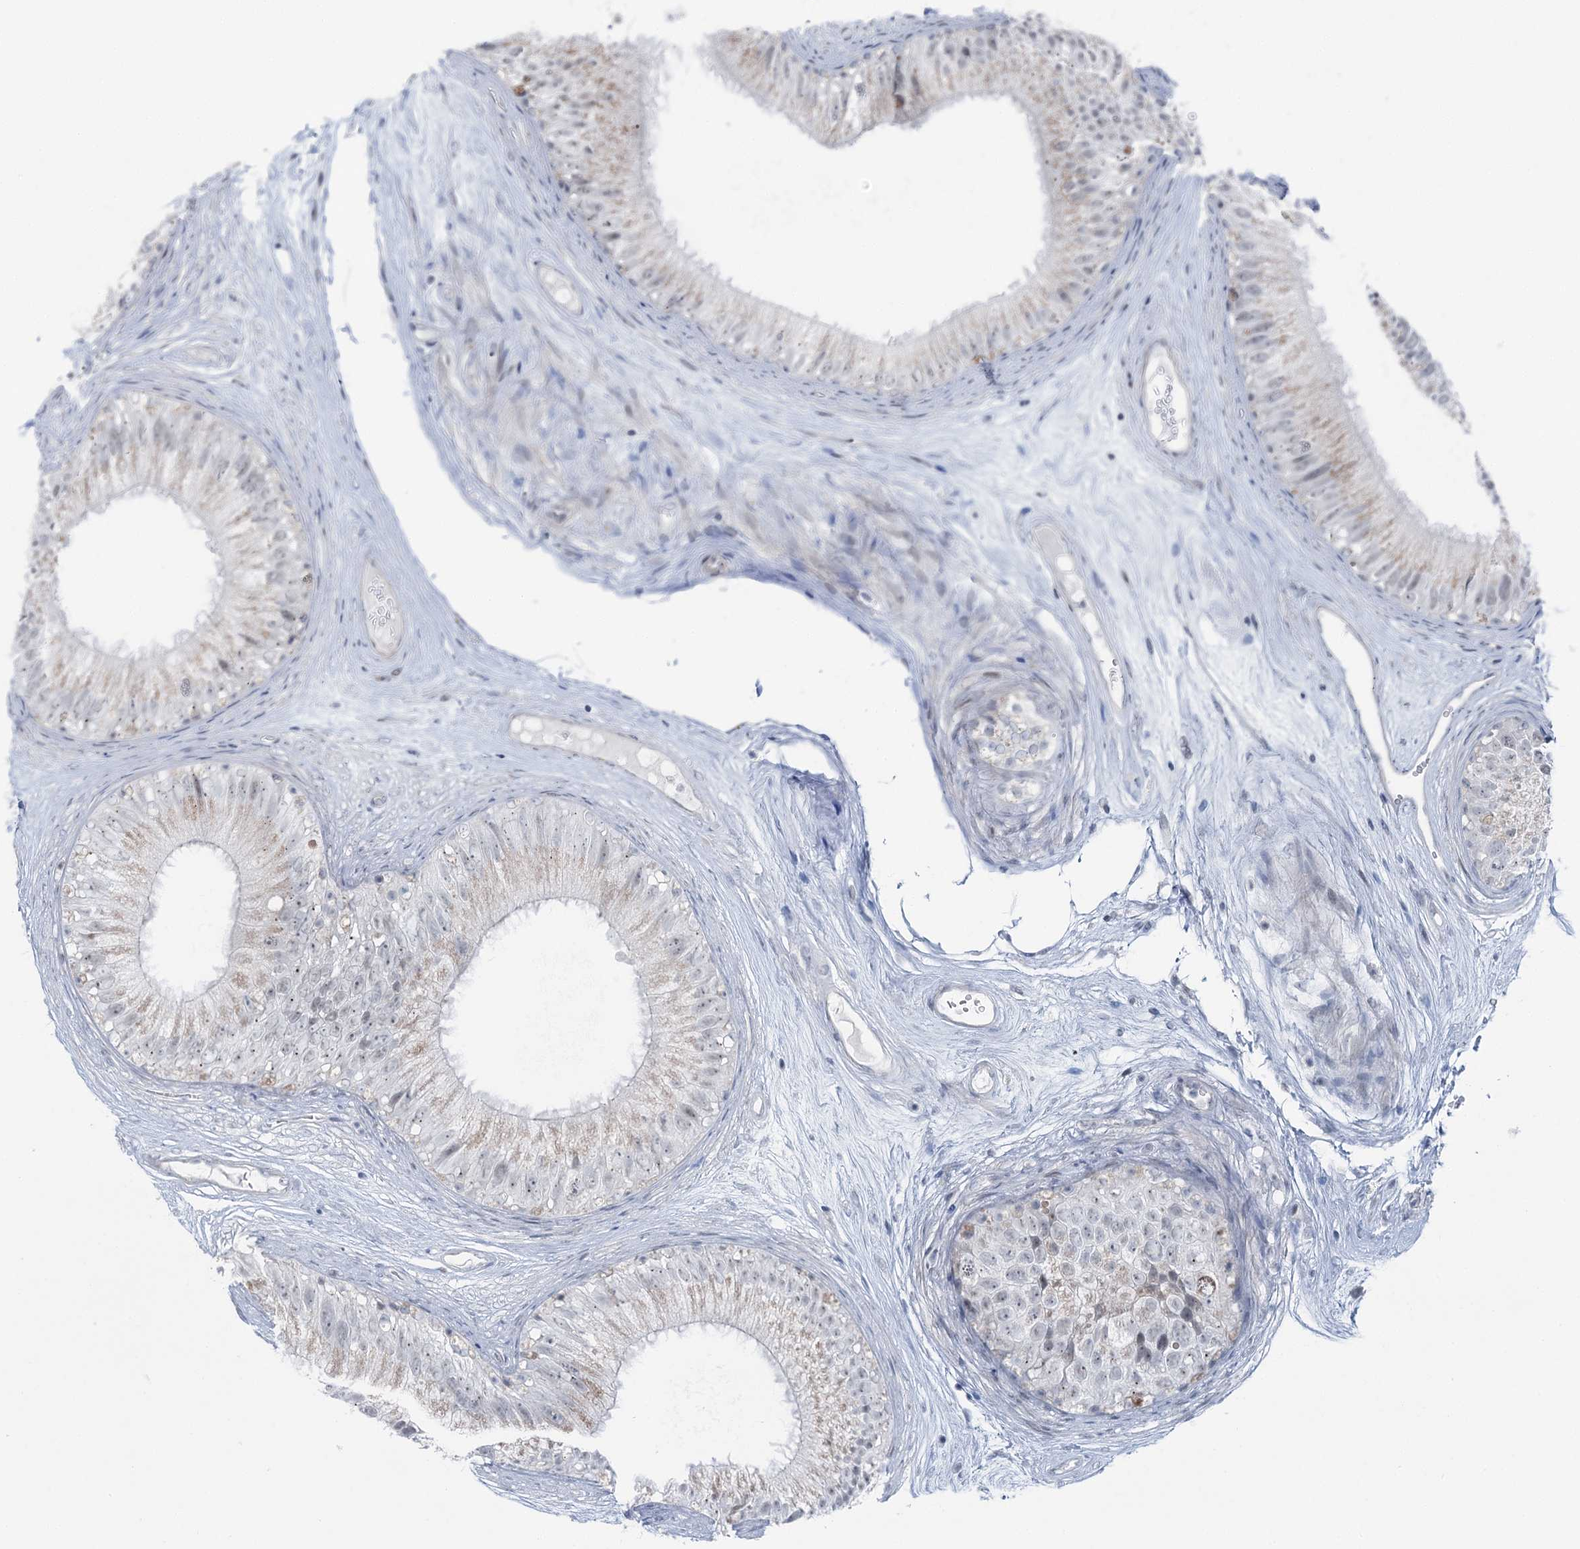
{"staining": {"intensity": "negative", "quantity": "none", "location": "none"}, "tissue": "epididymis", "cell_type": "Glandular cells", "image_type": "normal", "snomed": [{"axis": "morphology", "description": "Normal tissue, NOS"}, {"axis": "topography", "description": "Epididymis"}], "caption": "A micrograph of human epididymis is negative for staining in glandular cells.", "gene": "STEEP1", "patient": {"sex": "male", "age": 77}}